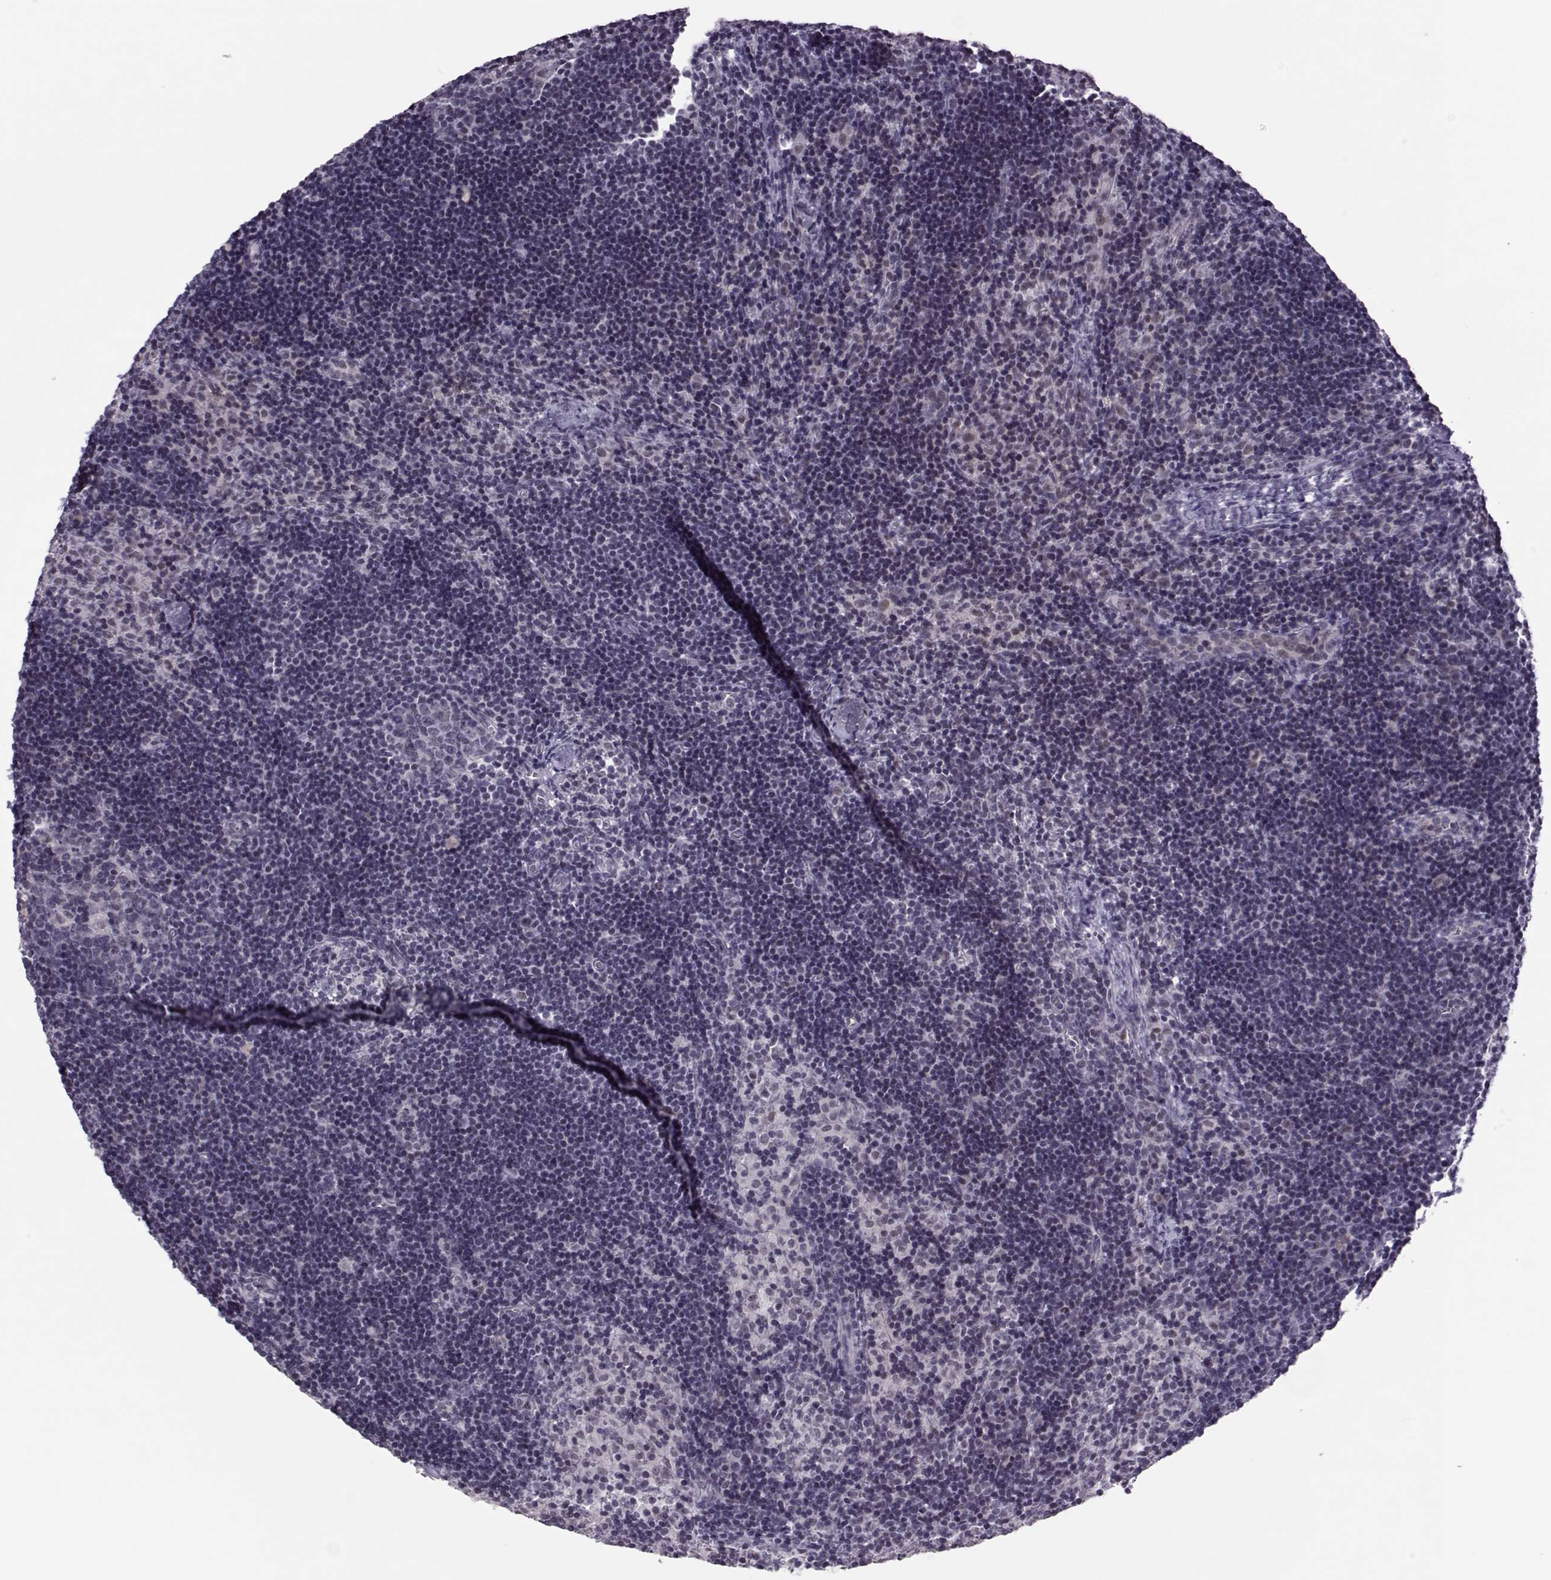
{"staining": {"intensity": "negative", "quantity": "none", "location": "none"}, "tissue": "lymph node", "cell_type": "Germinal center cells", "image_type": "normal", "snomed": [{"axis": "morphology", "description": "Normal tissue, NOS"}, {"axis": "topography", "description": "Lymph node"}], "caption": "Germinal center cells show no significant positivity in unremarkable lymph node. (Immunohistochemistry (ihc), brightfield microscopy, high magnification).", "gene": "LIN28A", "patient": {"sex": "female", "age": 52}}